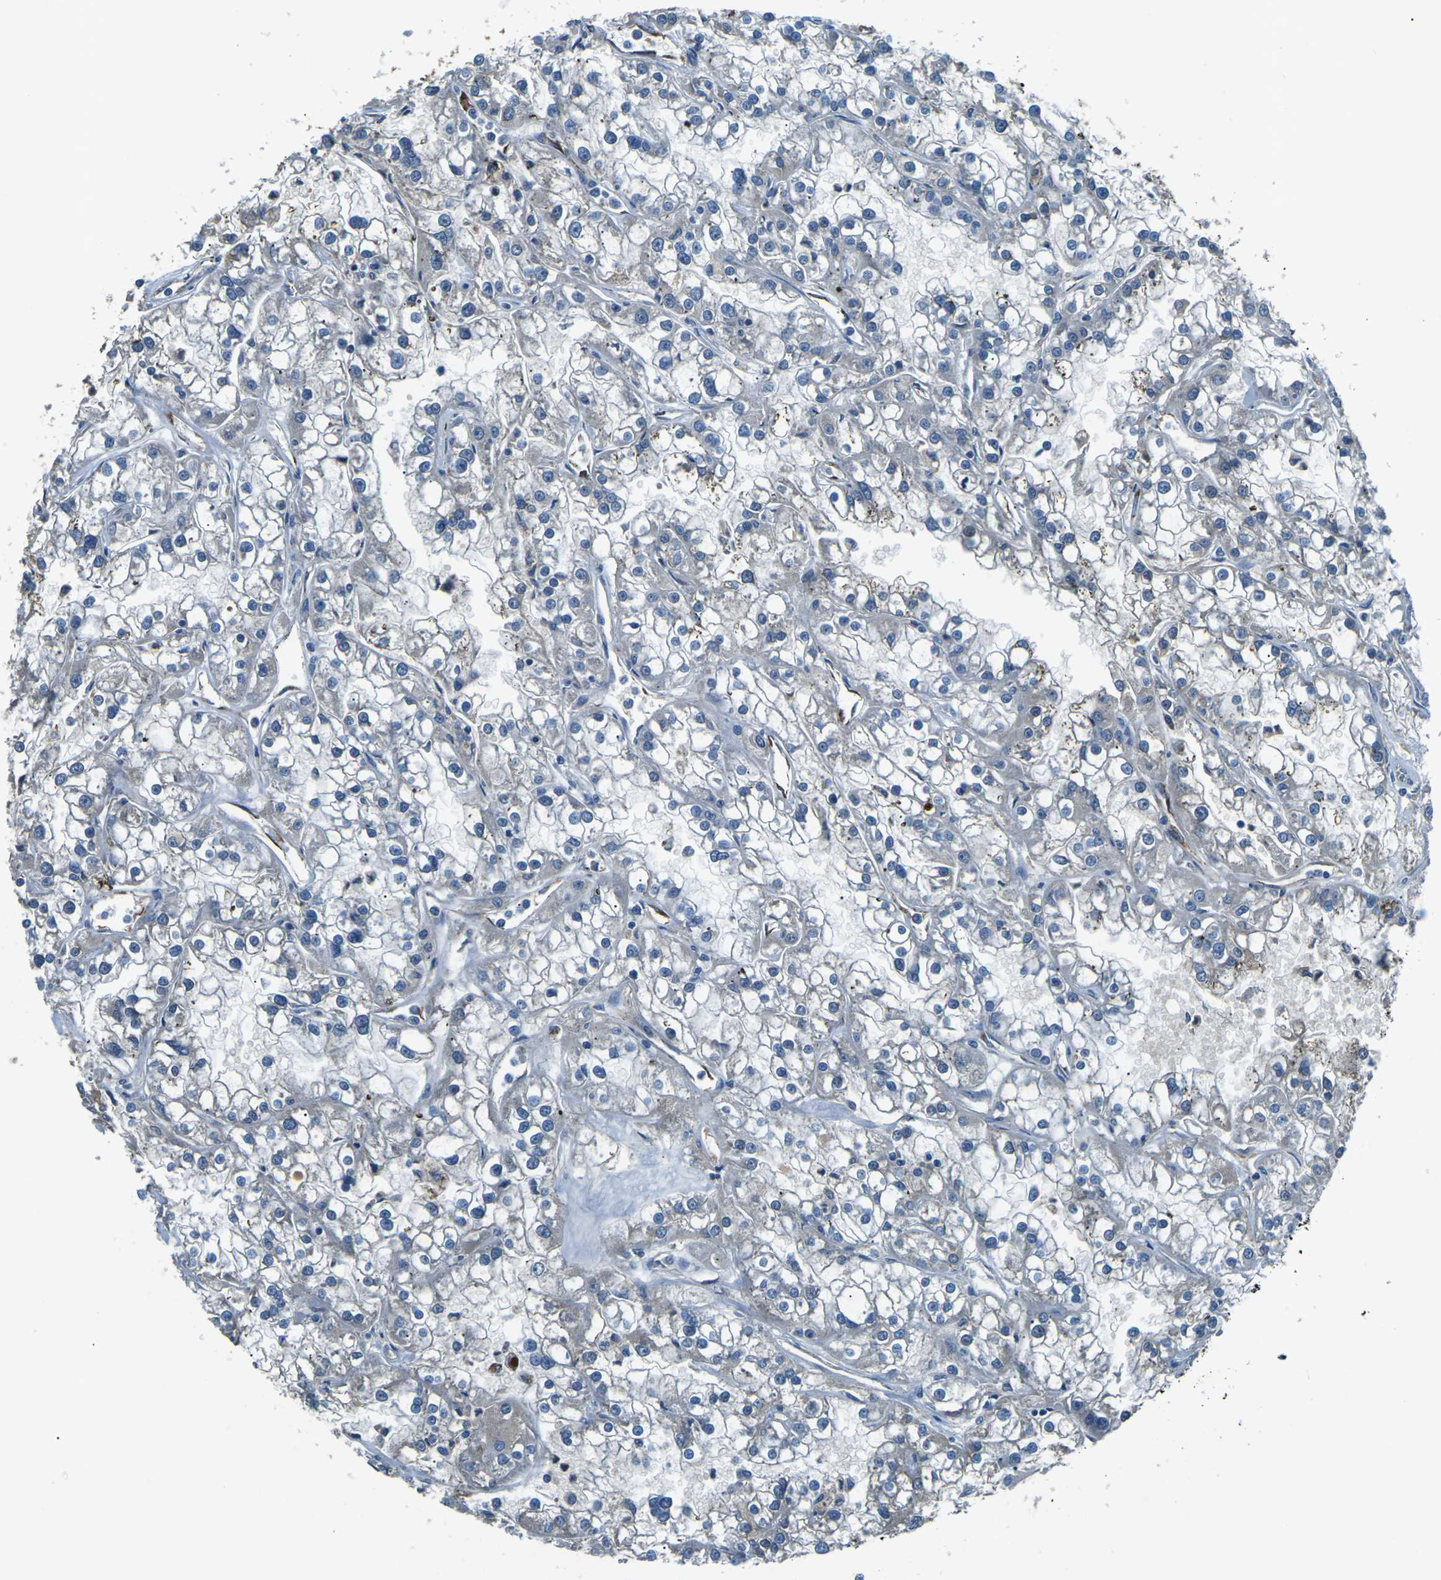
{"staining": {"intensity": "negative", "quantity": "none", "location": "none"}, "tissue": "renal cancer", "cell_type": "Tumor cells", "image_type": "cancer", "snomed": [{"axis": "morphology", "description": "Adenocarcinoma, NOS"}, {"axis": "topography", "description": "Kidney"}], "caption": "Immunohistochemistry micrograph of human adenocarcinoma (renal) stained for a protein (brown), which exhibits no staining in tumor cells.", "gene": "AFAP1", "patient": {"sex": "female", "age": 52}}